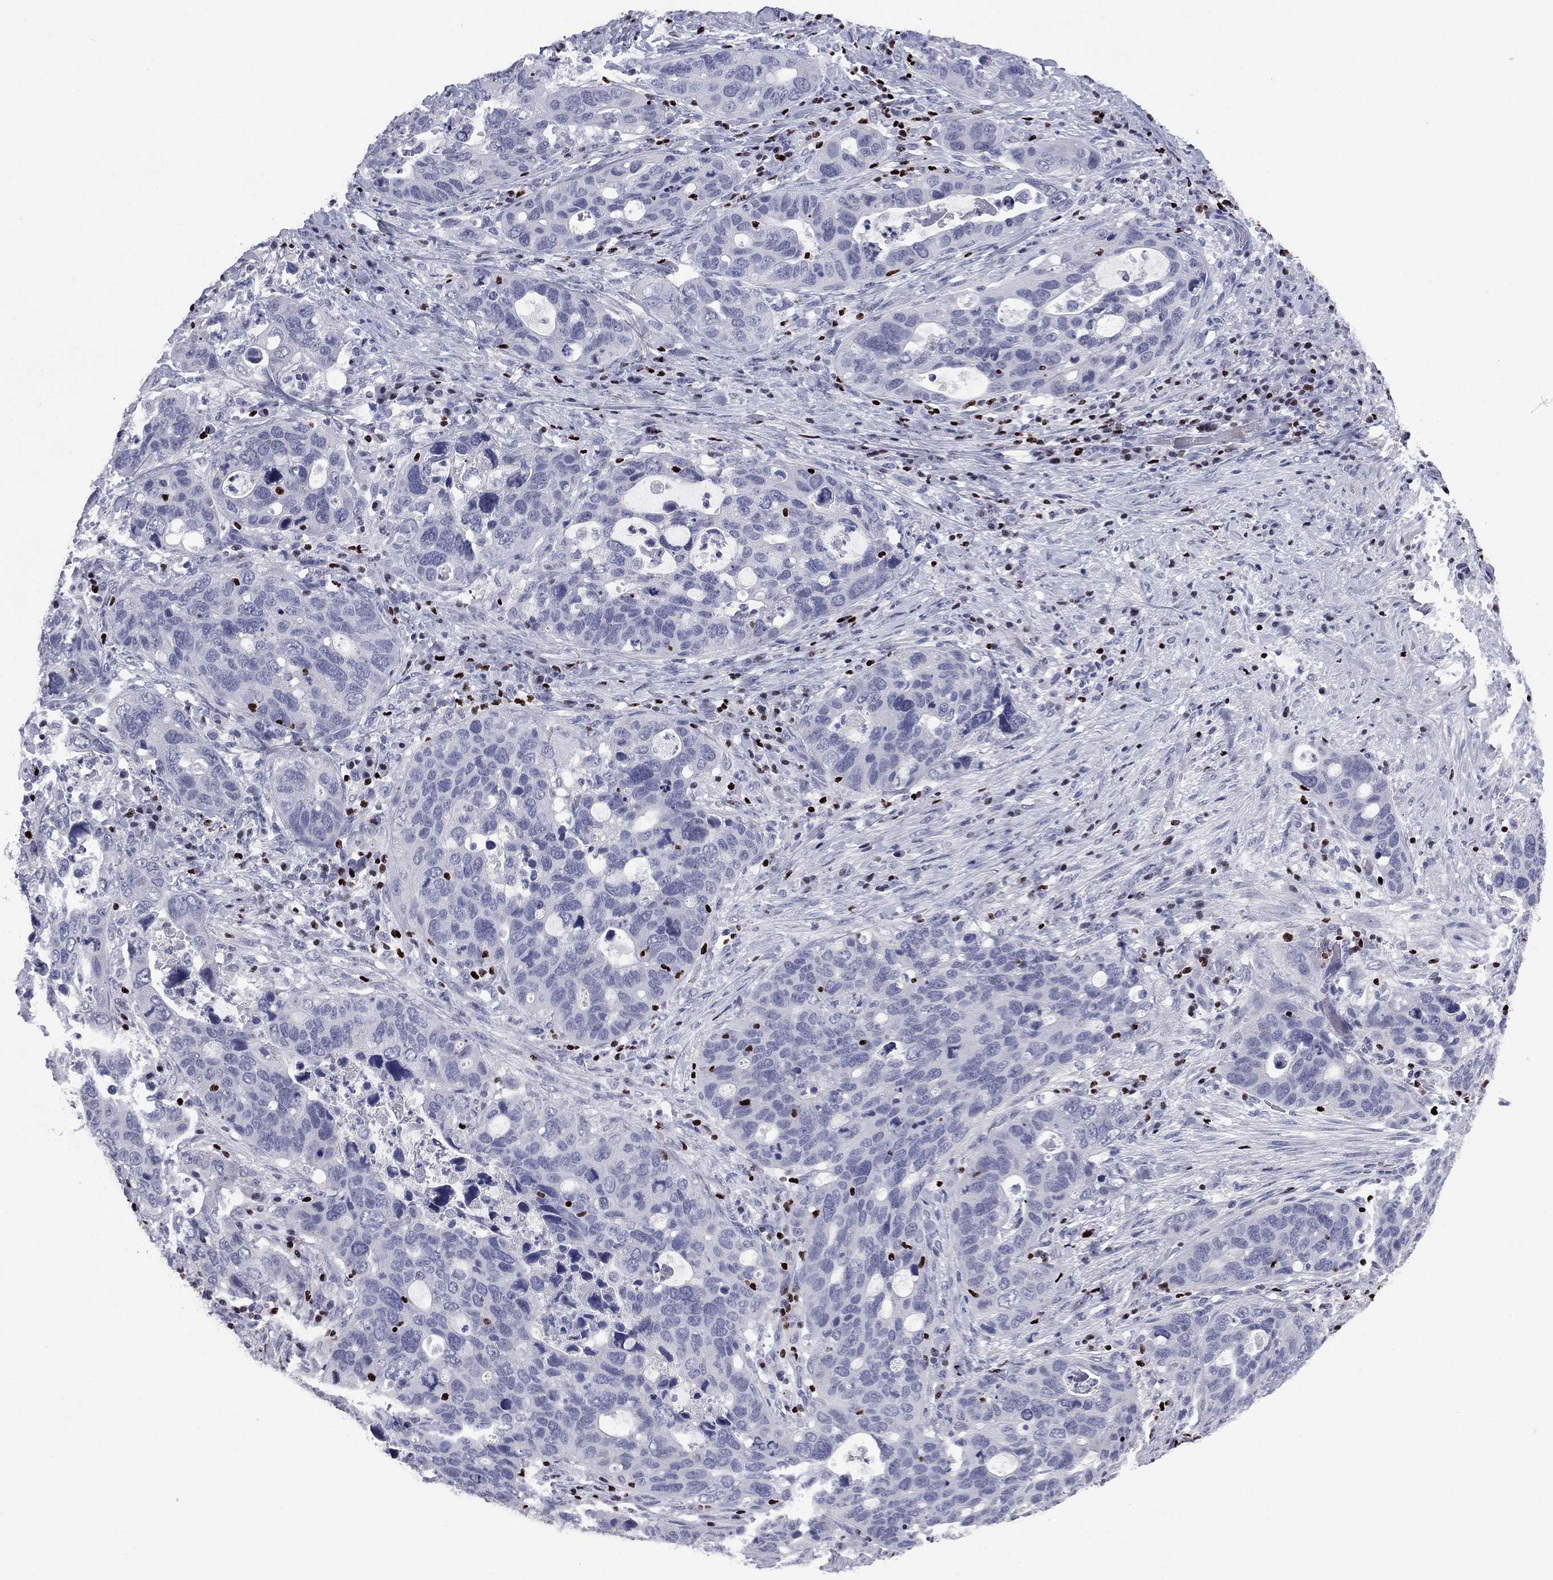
{"staining": {"intensity": "negative", "quantity": "none", "location": "none"}, "tissue": "stomach cancer", "cell_type": "Tumor cells", "image_type": "cancer", "snomed": [{"axis": "morphology", "description": "Adenocarcinoma, NOS"}, {"axis": "topography", "description": "Stomach"}], "caption": "Tumor cells show no significant expression in stomach cancer. (Brightfield microscopy of DAB (3,3'-diaminobenzidine) IHC at high magnification).", "gene": "IKZF3", "patient": {"sex": "male", "age": 54}}